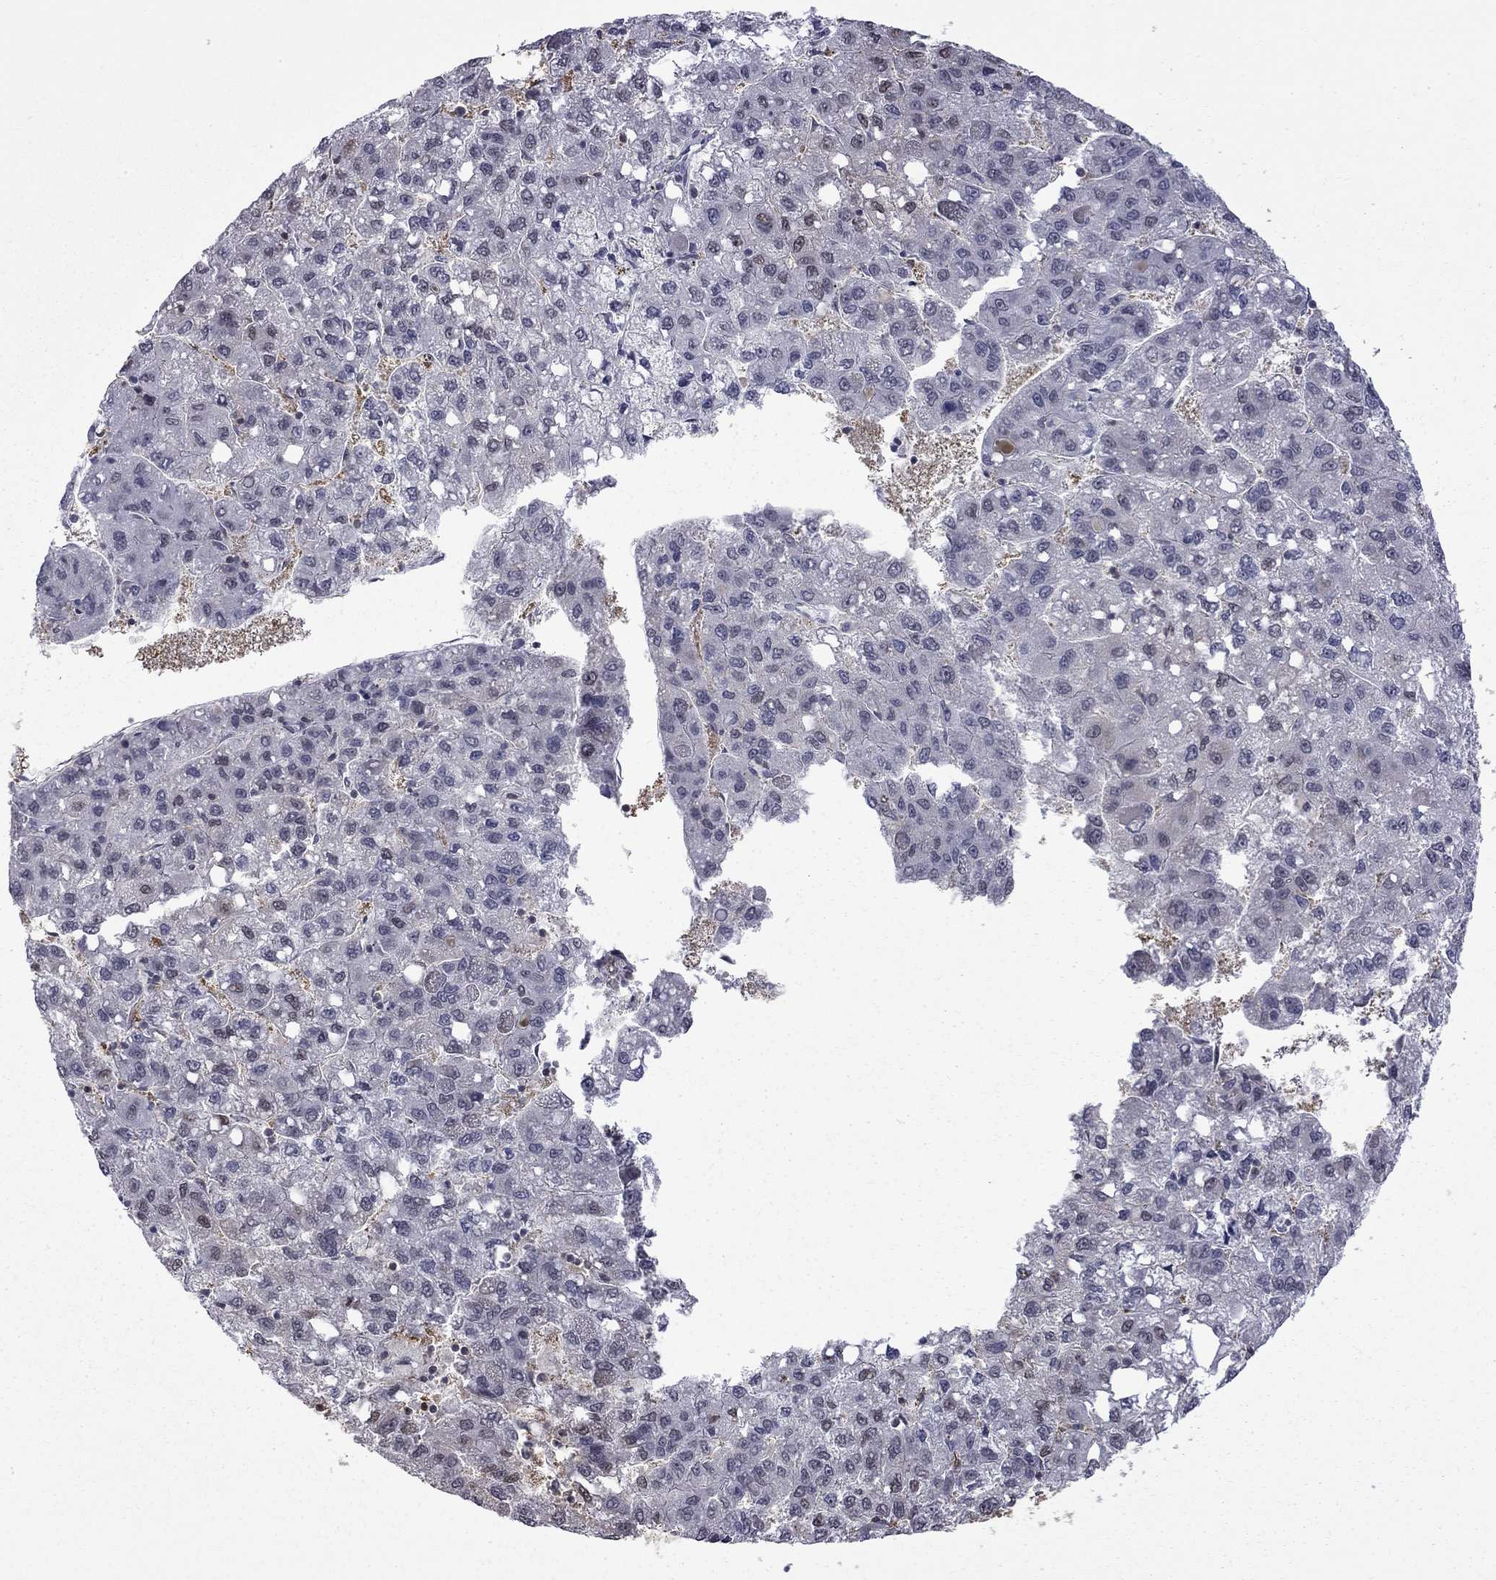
{"staining": {"intensity": "negative", "quantity": "none", "location": "none"}, "tissue": "liver cancer", "cell_type": "Tumor cells", "image_type": "cancer", "snomed": [{"axis": "morphology", "description": "Carcinoma, Hepatocellular, NOS"}, {"axis": "topography", "description": "Liver"}], "caption": "The image shows no significant positivity in tumor cells of liver hepatocellular carcinoma. (DAB immunohistochemistry visualized using brightfield microscopy, high magnification).", "gene": "RFWD3", "patient": {"sex": "female", "age": 82}}